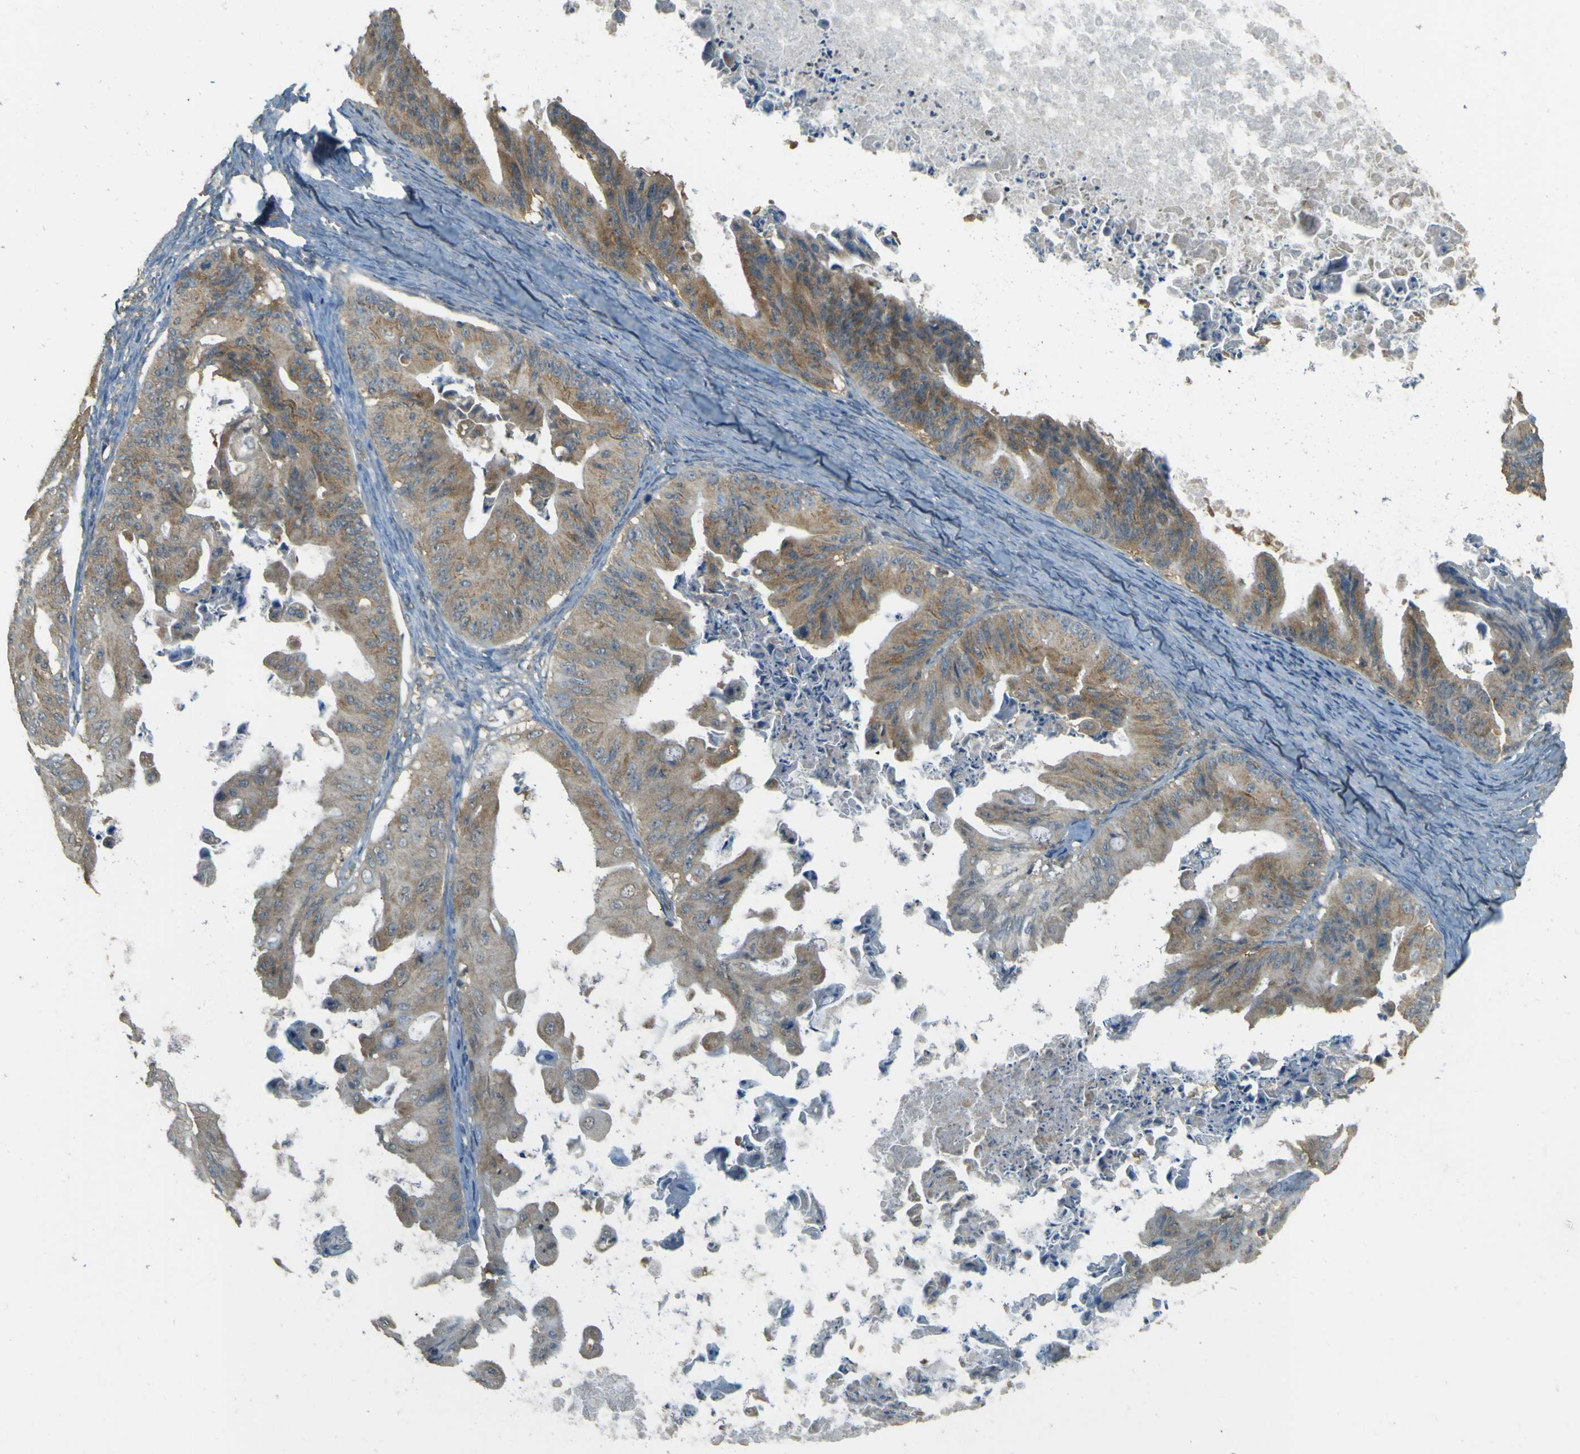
{"staining": {"intensity": "moderate", "quantity": "25%-75%", "location": "cytoplasmic/membranous"}, "tissue": "ovarian cancer", "cell_type": "Tumor cells", "image_type": "cancer", "snomed": [{"axis": "morphology", "description": "Cystadenocarcinoma, mucinous, NOS"}, {"axis": "topography", "description": "Ovary"}], "caption": "This photomicrograph shows ovarian cancer stained with immunohistochemistry (IHC) to label a protein in brown. The cytoplasmic/membranous of tumor cells show moderate positivity for the protein. Nuclei are counter-stained blue.", "gene": "GOLGA1", "patient": {"sex": "female", "age": 37}}